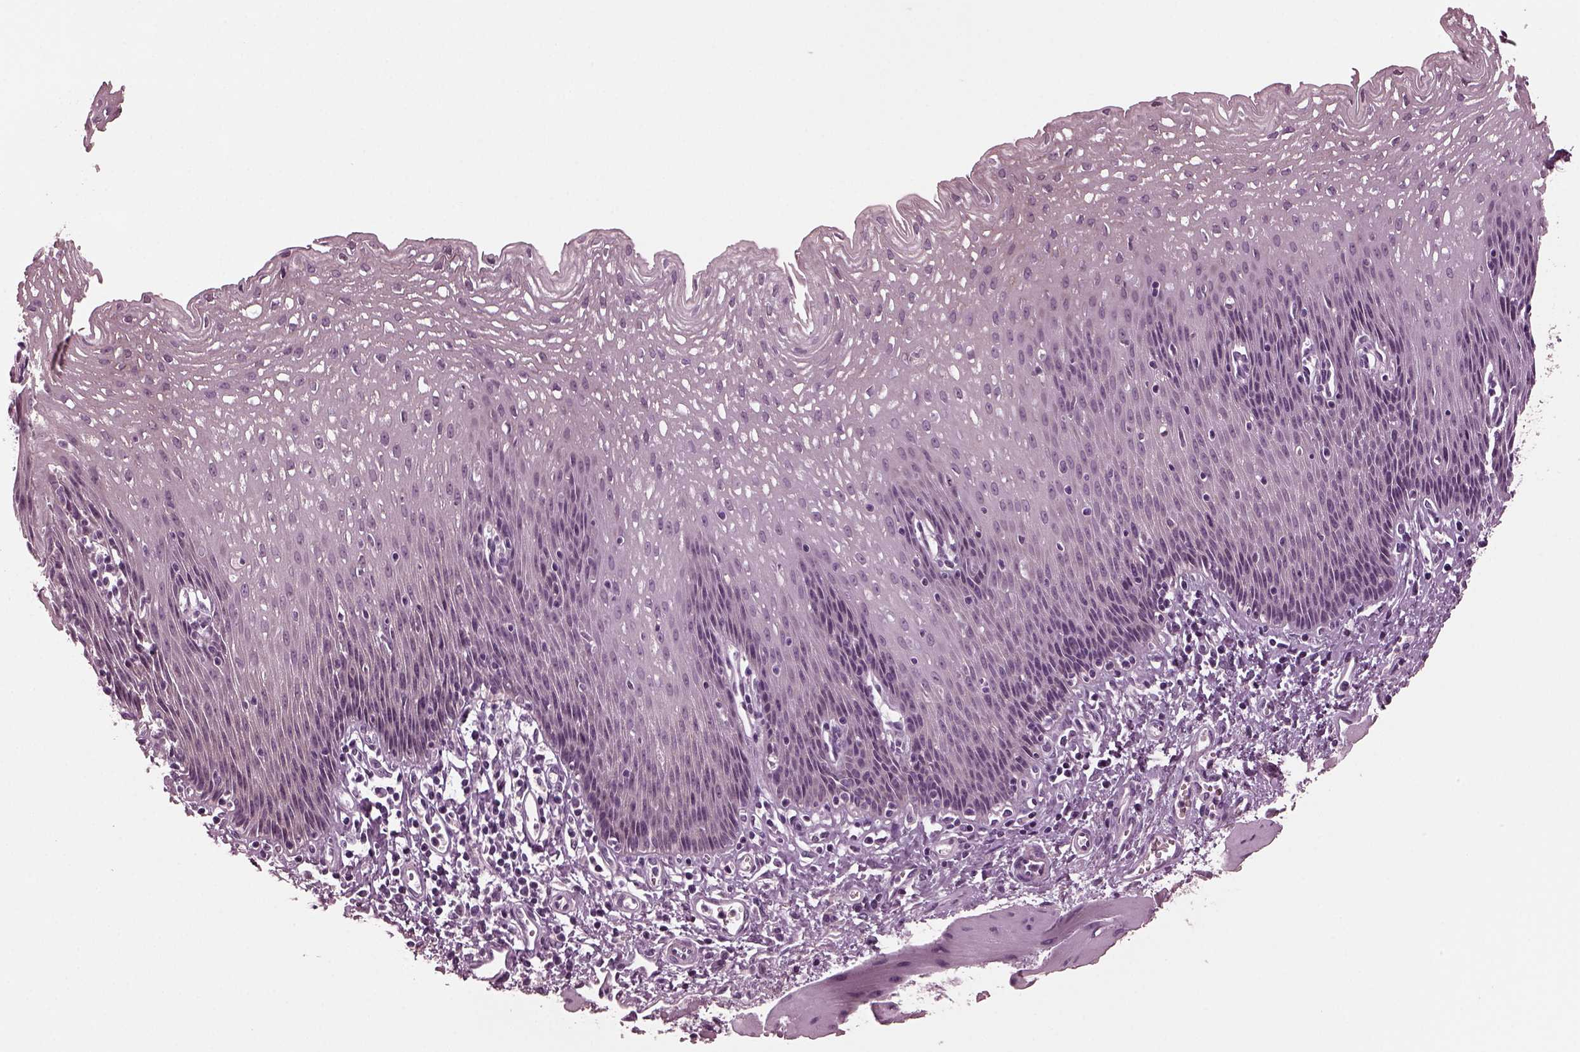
{"staining": {"intensity": "negative", "quantity": "none", "location": "none"}, "tissue": "esophagus", "cell_type": "Squamous epithelial cells", "image_type": "normal", "snomed": [{"axis": "morphology", "description": "Normal tissue, NOS"}, {"axis": "topography", "description": "Esophagus"}], "caption": "This is an IHC histopathology image of unremarkable esophagus. There is no staining in squamous epithelial cells.", "gene": "MIB2", "patient": {"sex": "female", "age": 64}}